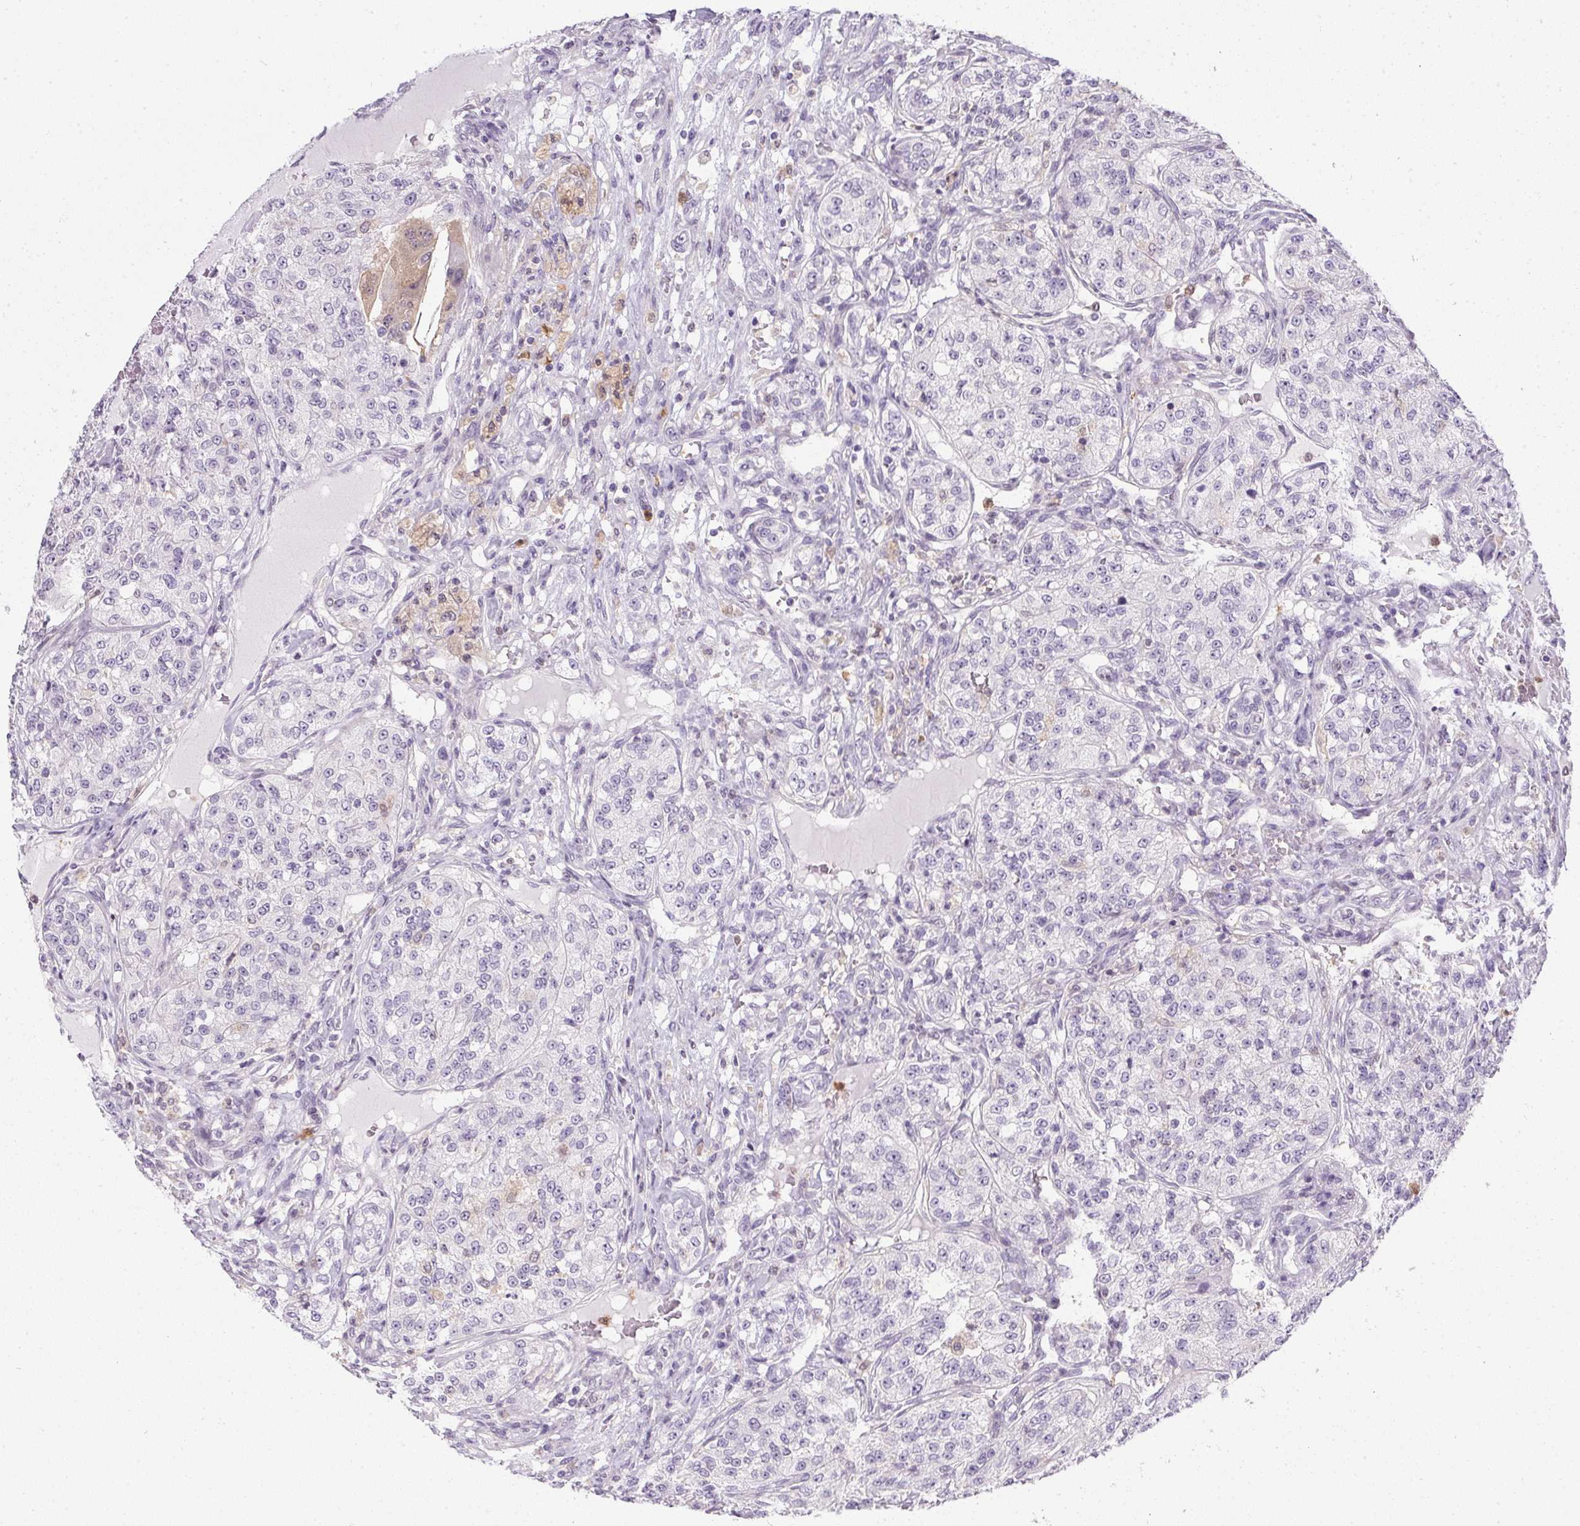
{"staining": {"intensity": "negative", "quantity": "none", "location": "none"}, "tissue": "renal cancer", "cell_type": "Tumor cells", "image_type": "cancer", "snomed": [{"axis": "morphology", "description": "Adenocarcinoma, NOS"}, {"axis": "topography", "description": "Kidney"}], "caption": "Tumor cells are negative for protein expression in human adenocarcinoma (renal).", "gene": "DNAJC5G", "patient": {"sex": "female", "age": 63}}